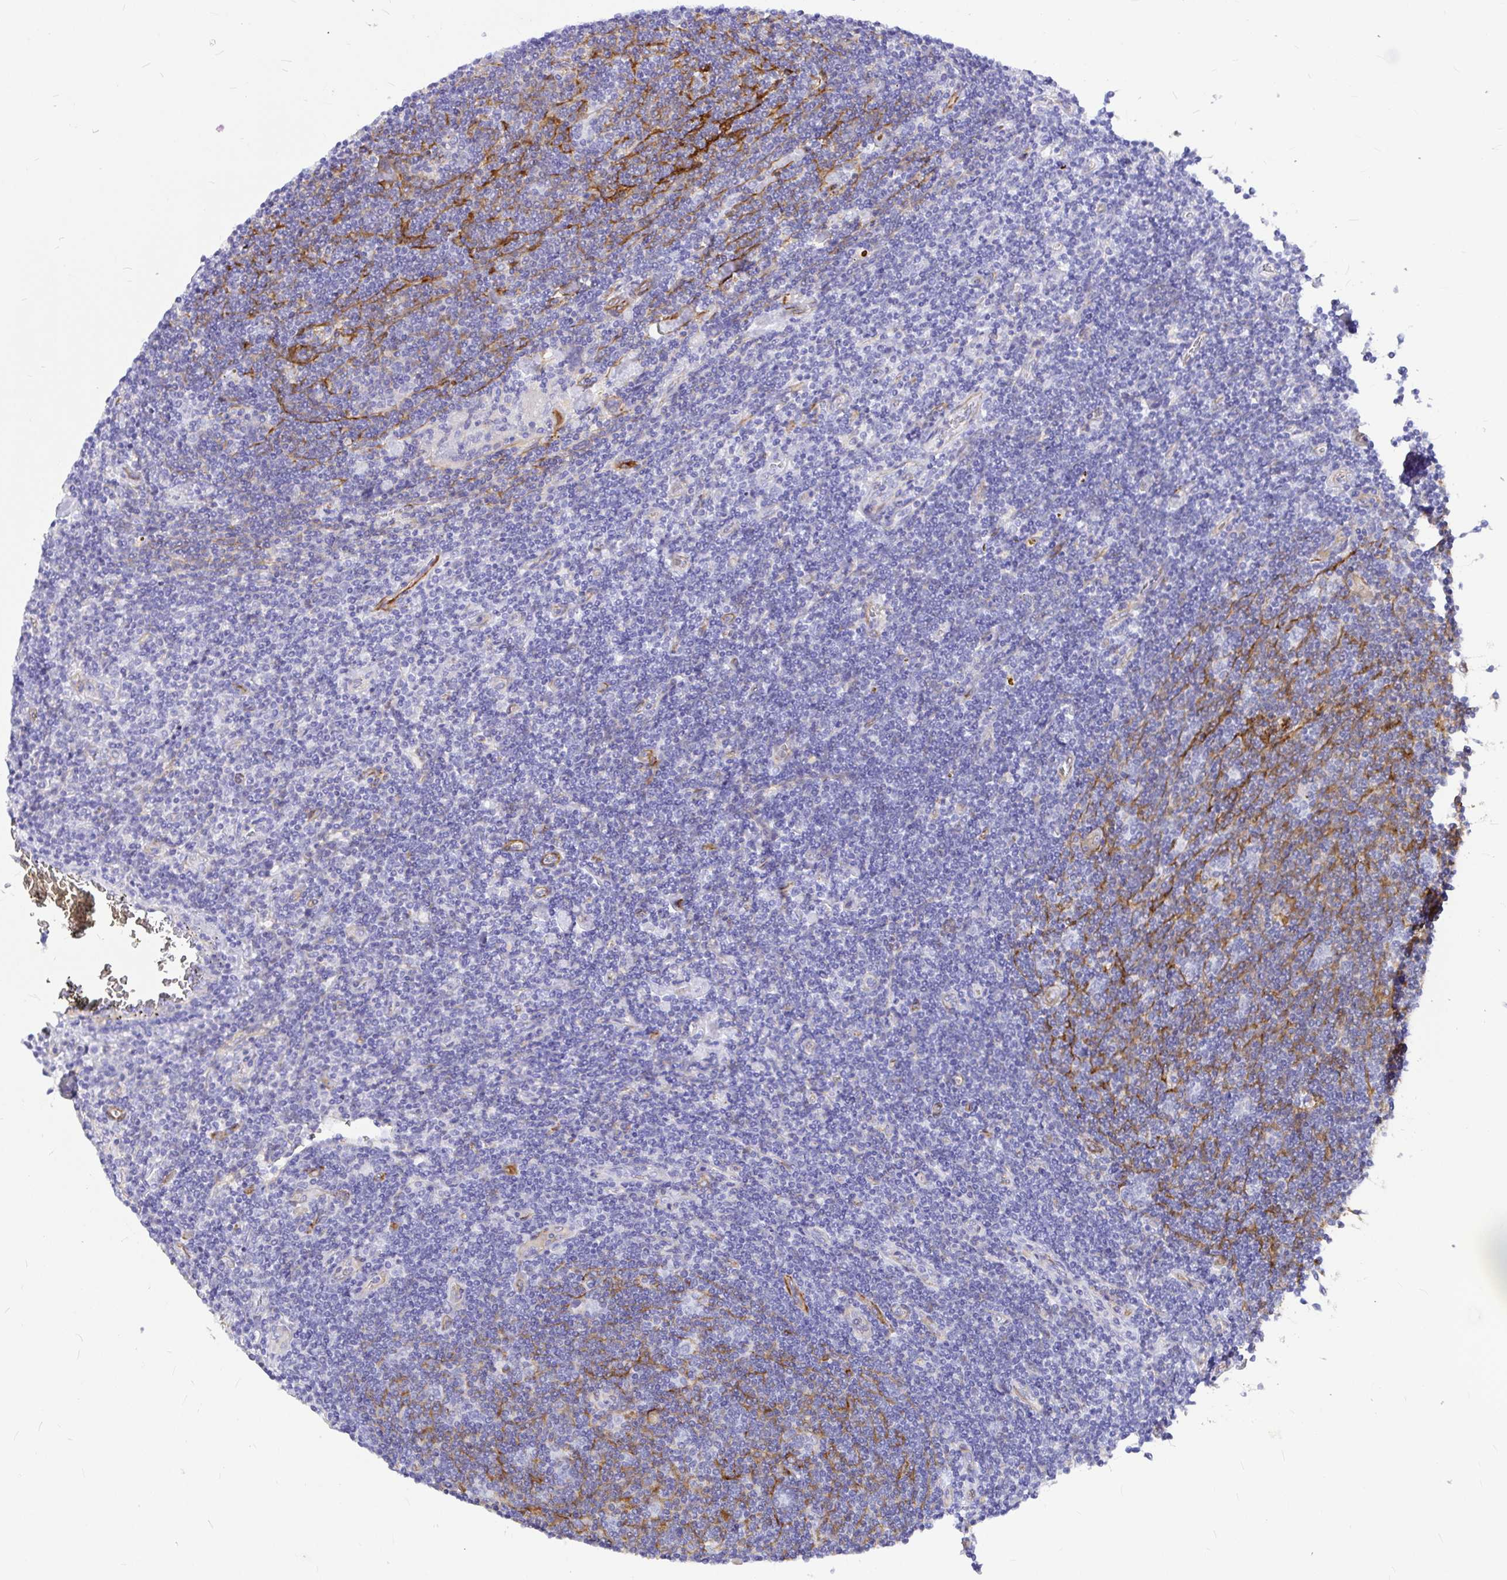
{"staining": {"intensity": "moderate", "quantity": "<25%", "location": "cytoplasmic/membranous"}, "tissue": "lymphoma", "cell_type": "Tumor cells", "image_type": "cancer", "snomed": [{"axis": "morphology", "description": "Hodgkin's disease, NOS"}, {"axis": "topography", "description": "Lymph node"}], "caption": "Immunohistochemical staining of human lymphoma reveals low levels of moderate cytoplasmic/membranous expression in approximately <25% of tumor cells.", "gene": "MYO1B", "patient": {"sex": "male", "age": 40}}